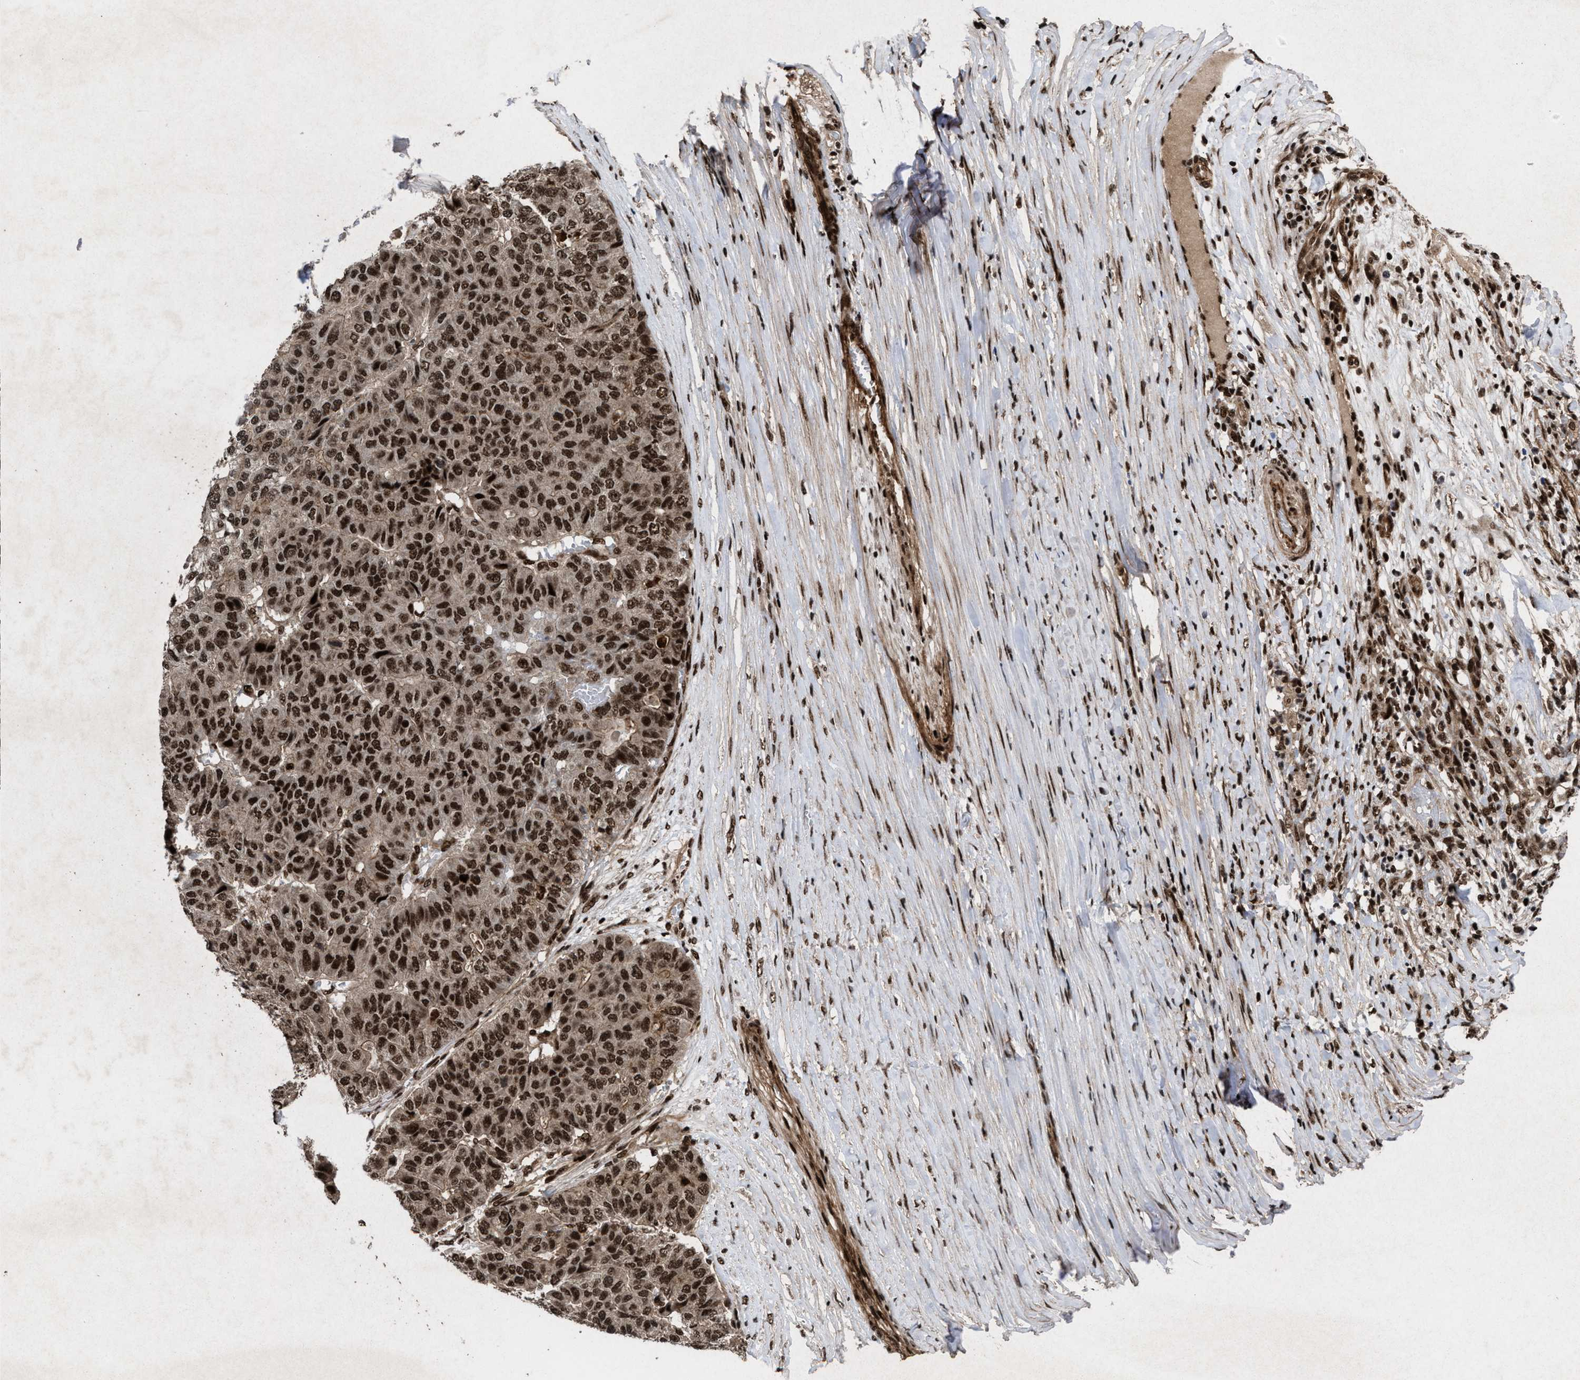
{"staining": {"intensity": "strong", "quantity": ">75%", "location": "nuclear"}, "tissue": "pancreatic cancer", "cell_type": "Tumor cells", "image_type": "cancer", "snomed": [{"axis": "morphology", "description": "Adenocarcinoma, NOS"}, {"axis": "topography", "description": "Pancreas"}], "caption": "This photomicrograph displays immunohistochemistry (IHC) staining of human pancreatic cancer (adenocarcinoma), with high strong nuclear staining in about >75% of tumor cells.", "gene": "WIZ", "patient": {"sex": "male", "age": 50}}